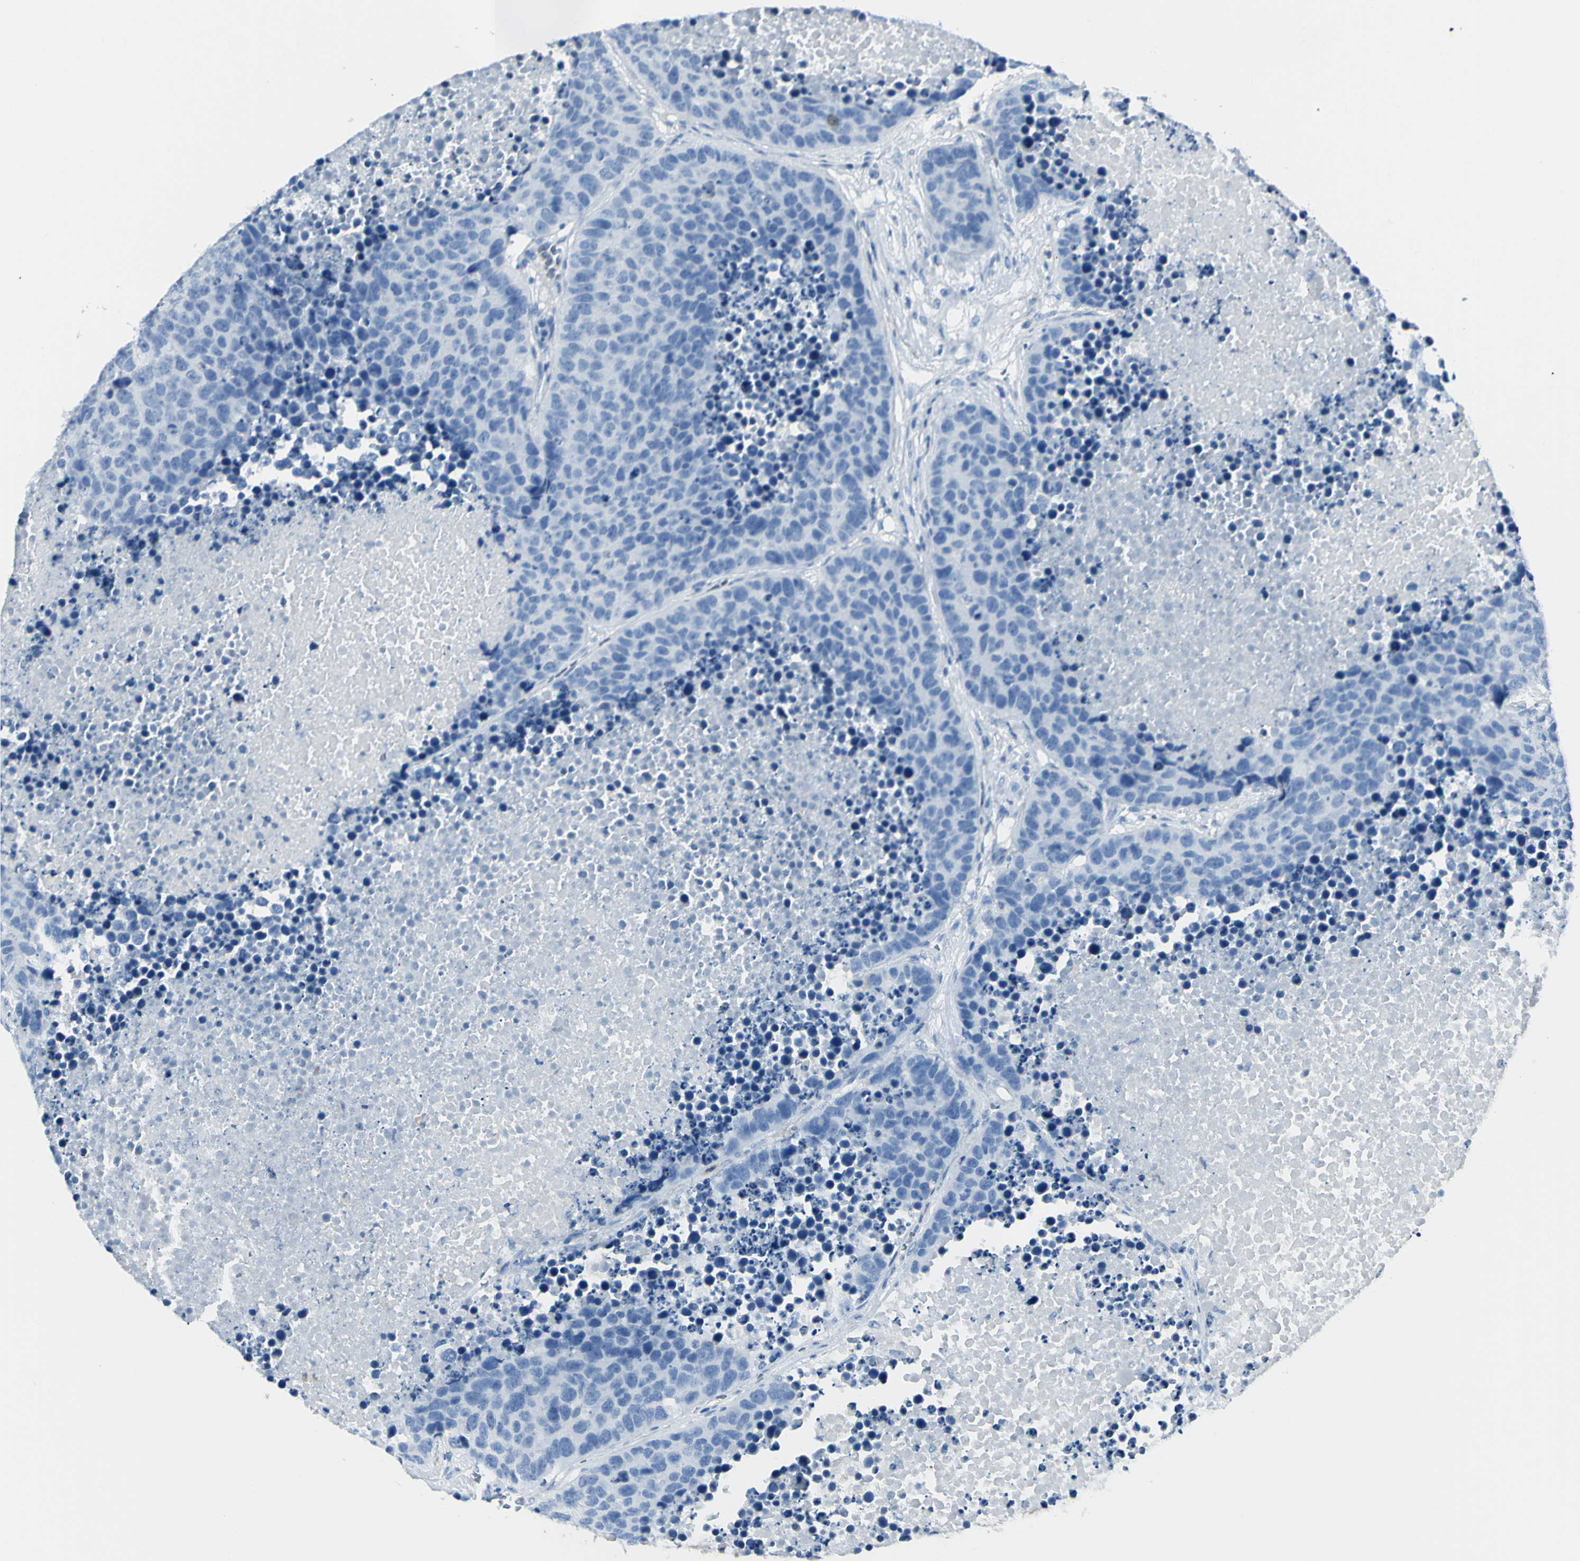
{"staining": {"intensity": "negative", "quantity": "none", "location": "none"}, "tissue": "carcinoid", "cell_type": "Tumor cells", "image_type": "cancer", "snomed": [{"axis": "morphology", "description": "Carcinoid, malignant, NOS"}, {"axis": "topography", "description": "Lung"}], "caption": "The photomicrograph reveals no significant staining in tumor cells of carcinoid (malignant).", "gene": "ZNF557", "patient": {"sex": "male", "age": 60}}